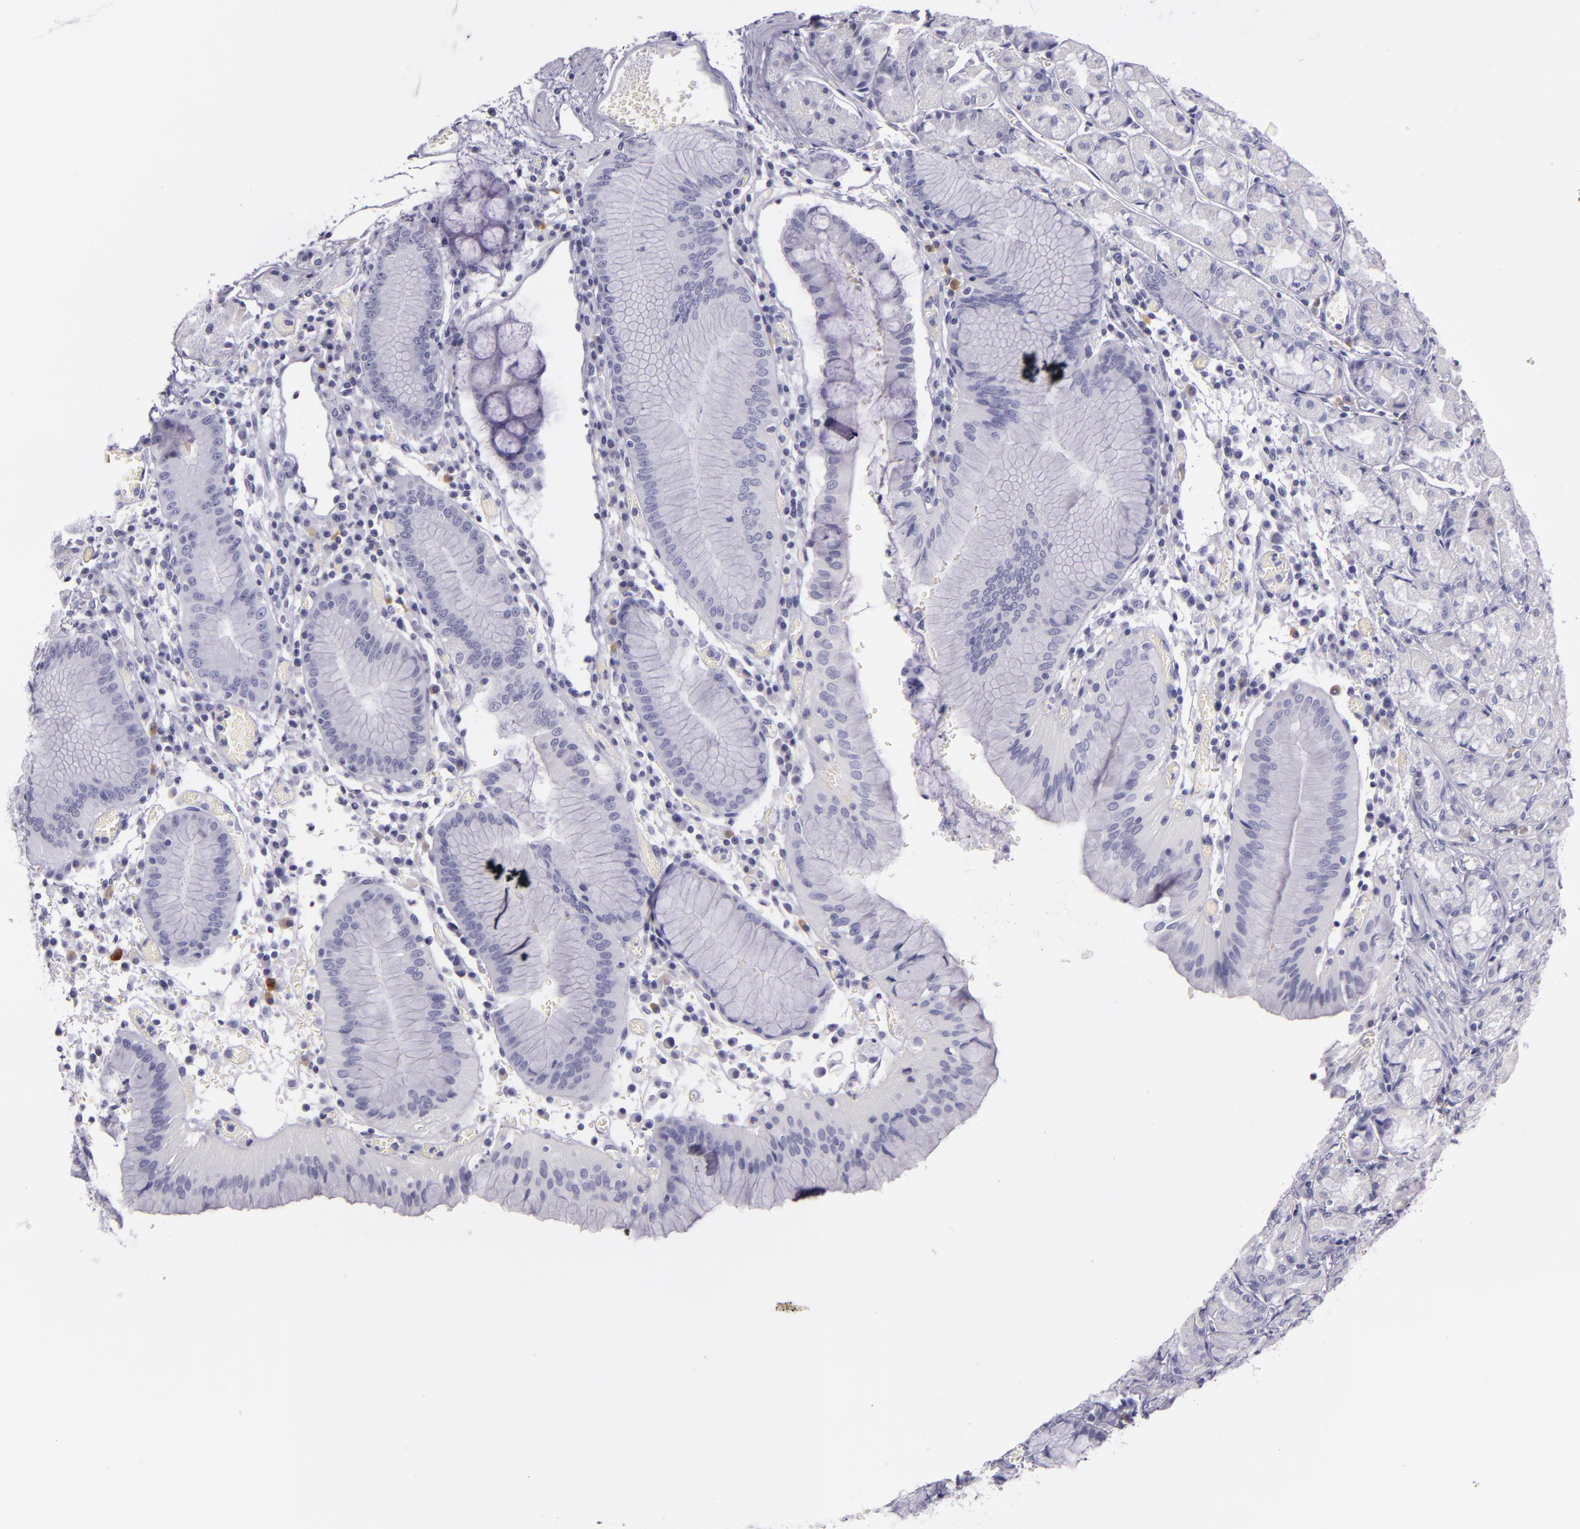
{"staining": {"intensity": "negative", "quantity": "none", "location": "none"}, "tissue": "stomach", "cell_type": "Glandular cells", "image_type": "normal", "snomed": [{"axis": "morphology", "description": "Normal tissue, NOS"}, {"axis": "topography", "description": "Stomach, lower"}], "caption": "IHC of benign stomach demonstrates no expression in glandular cells. (Stains: DAB immunohistochemistry (IHC) with hematoxylin counter stain, Microscopy: brightfield microscopy at high magnification).", "gene": "INA", "patient": {"sex": "female", "age": 73}}